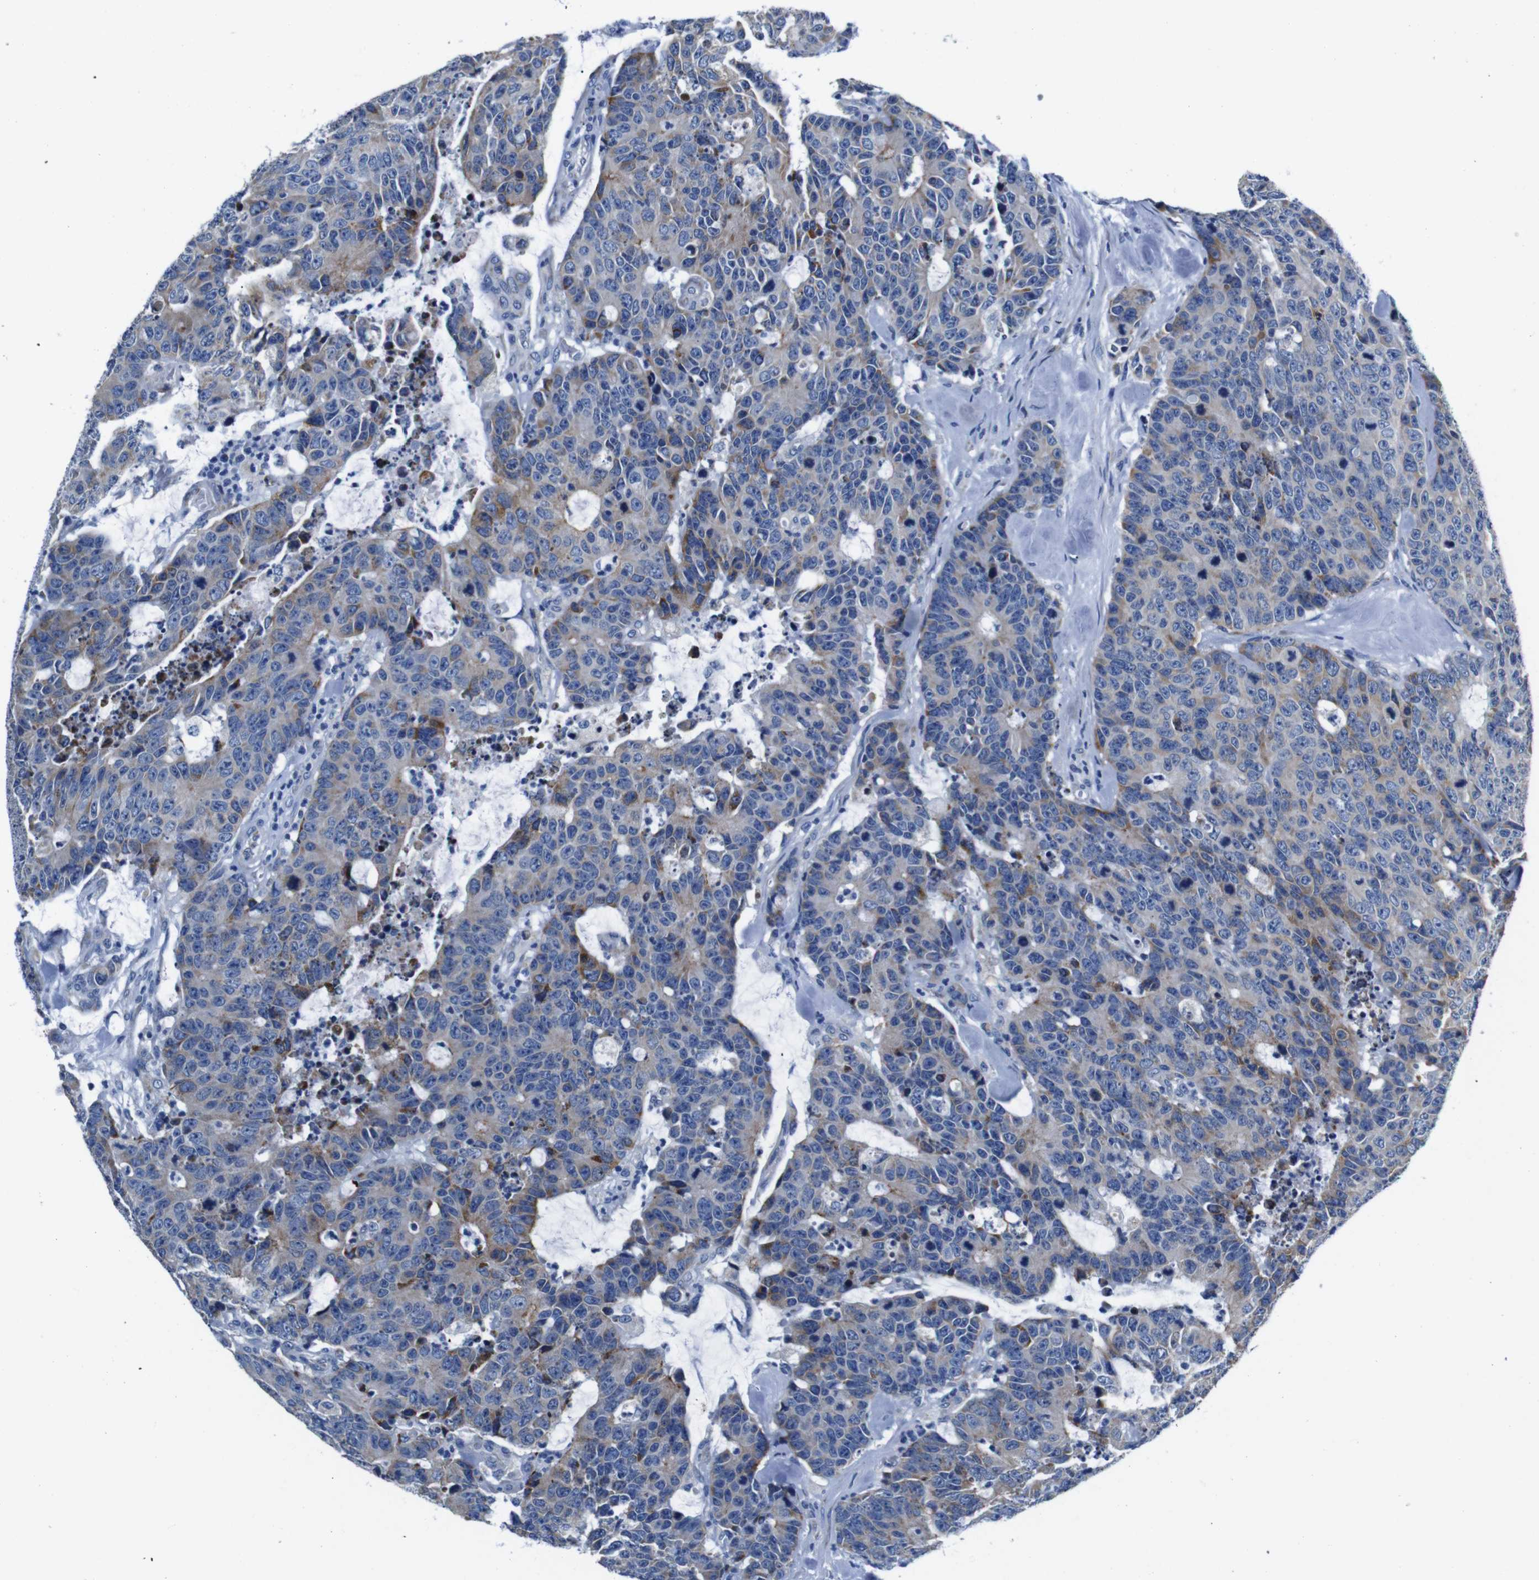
{"staining": {"intensity": "moderate", "quantity": "<25%", "location": "cytoplasmic/membranous"}, "tissue": "colorectal cancer", "cell_type": "Tumor cells", "image_type": "cancer", "snomed": [{"axis": "morphology", "description": "Adenocarcinoma, NOS"}, {"axis": "topography", "description": "Colon"}], "caption": "DAB (3,3'-diaminobenzidine) immunohistochemical staining of colorectal cancer (adenocarcinoma) demonstrates moderate cytoplasmic/membranous protein positivity in approximately <25% of tumor cells.", "gene": "SNX19", "patient": {"sex": "female", "age": 86}}